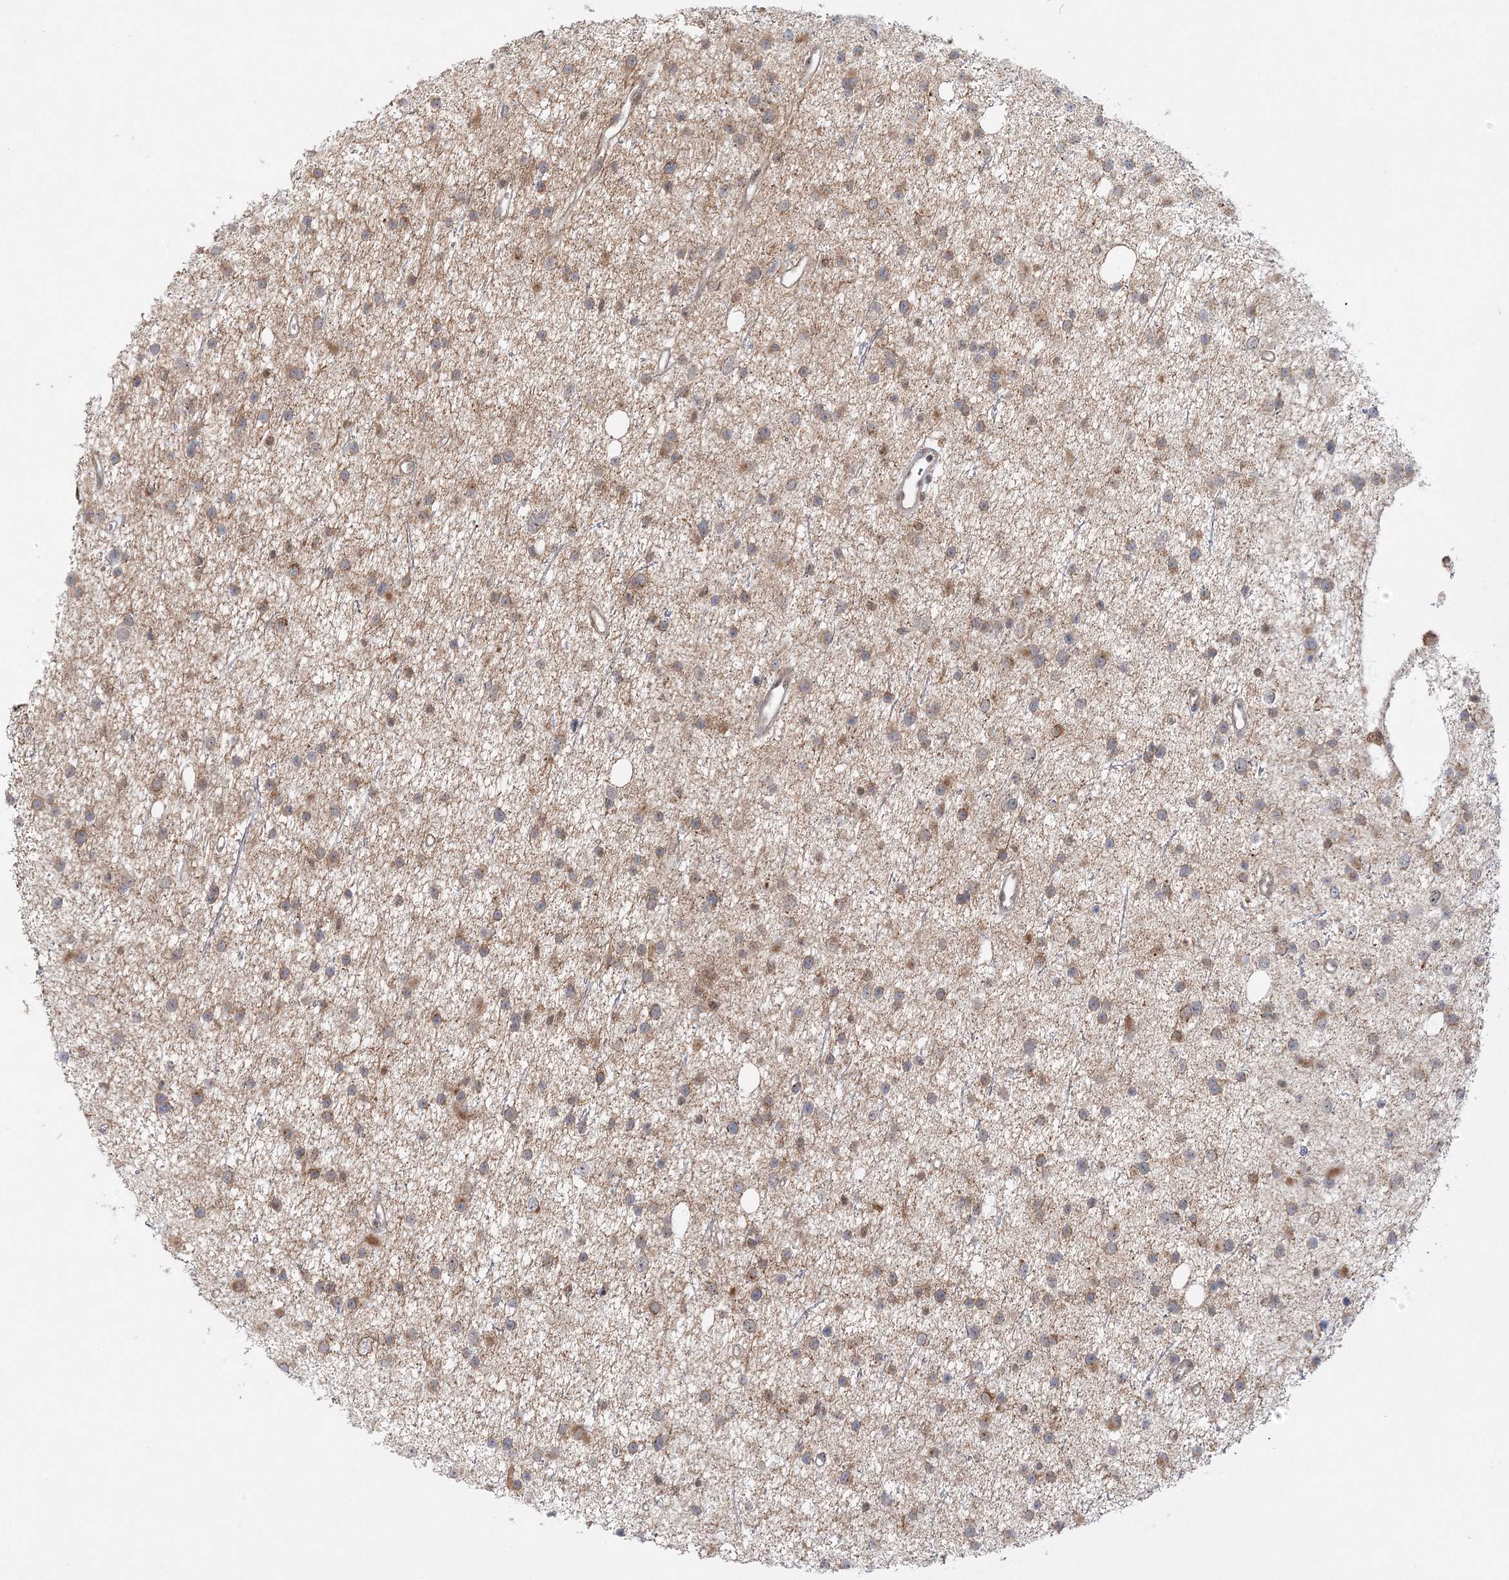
{"staining": {"intensity": "weak", "quantity": "25%-75%", "location": "cytoplasmic/membranous"}, "tissue": "glioma", "cell_type": "Tumor cells", "image_type": "cancer", "snomed": [{"axis": "morphology", "description": "Glioma, malignant, Low grade"}, {"axis": "topography", "description": "Cerebral cortex"}], "caption": "Malignant low-grade glioma stained with immunohistochemistry reveals weak cytoplasmic/membranous positivity in approximately 25%-75% of tumor cells. (DAB = brown stain, brightfield microscopy at high magnification).", "gene": "RAB11FIP2", "patient": {"sex": "female", "age": 39}}